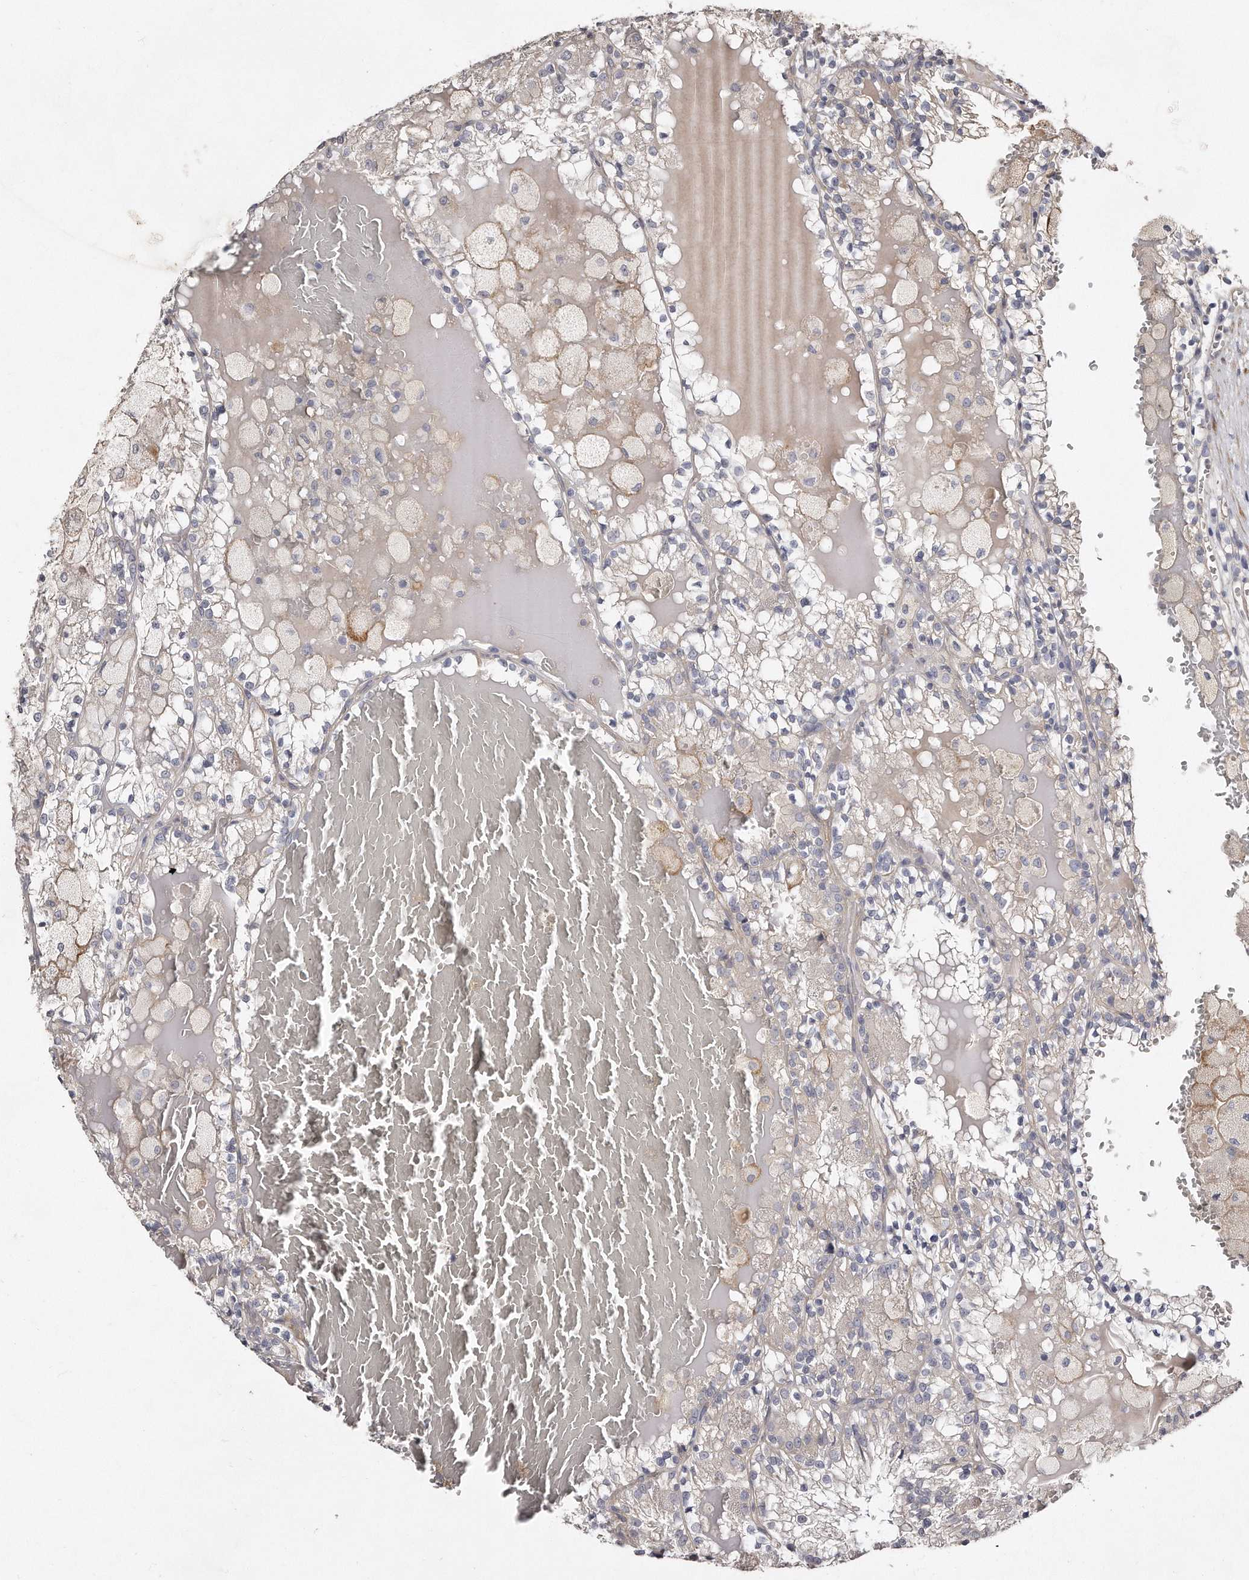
{"staining": {"intensity": "negative", "quantity": "none", "location": "none"}, "tissue": "renal cancer", "cell_type": "Tumor cells", "image_type": "cancer", "snomed": [{"axis": "morphology", "description": "Adenocarcinoma, NOS"}, {"axis": "topography", "description": "Kidney"}], "caption": "This is a image of IHC staining of renal cancer (adenocarcinoma), which shows no staining in tumor cells.", "gene": "LMOD1", "patient": {"sex": "female", "age": 56}}